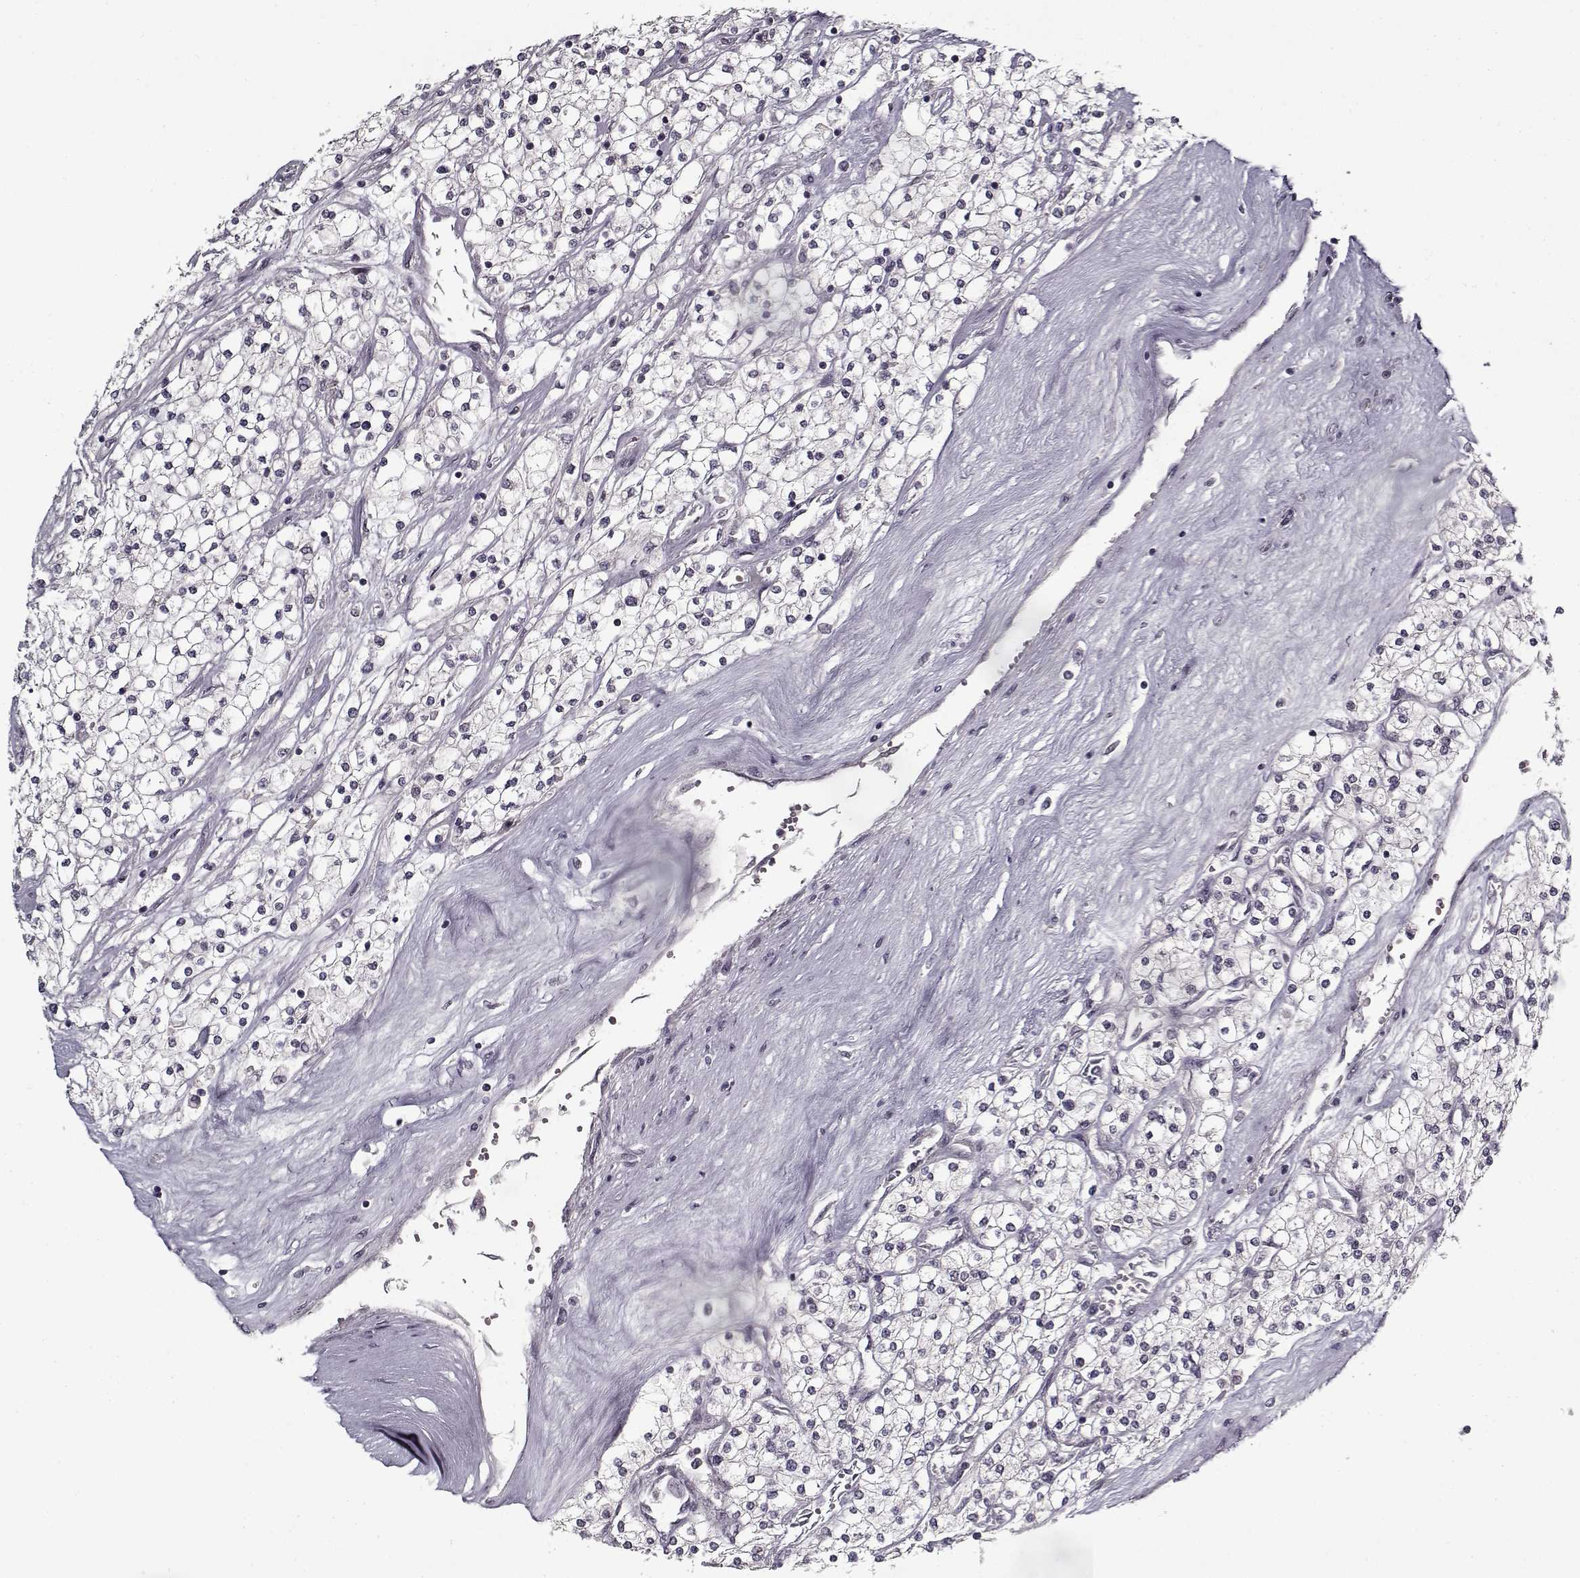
{"staining": {"intensity": "negative", "quantity": "none", "location": "none"}, "tissue": "renal cancer", "cell_type": "Tumor cells", "image_type": "cancer", "snomed": [{"axis": "morphology", "description": "Adenocarcinoma, NOS"}, {"axis": "topography", "description": "Kidney"}], "caption": "Tumor cells are negative for brown protein staining in renal cancer (adenocarcinoma).", "gene": "LAMA2", "patient": {"sex": "male", "age": 80}}